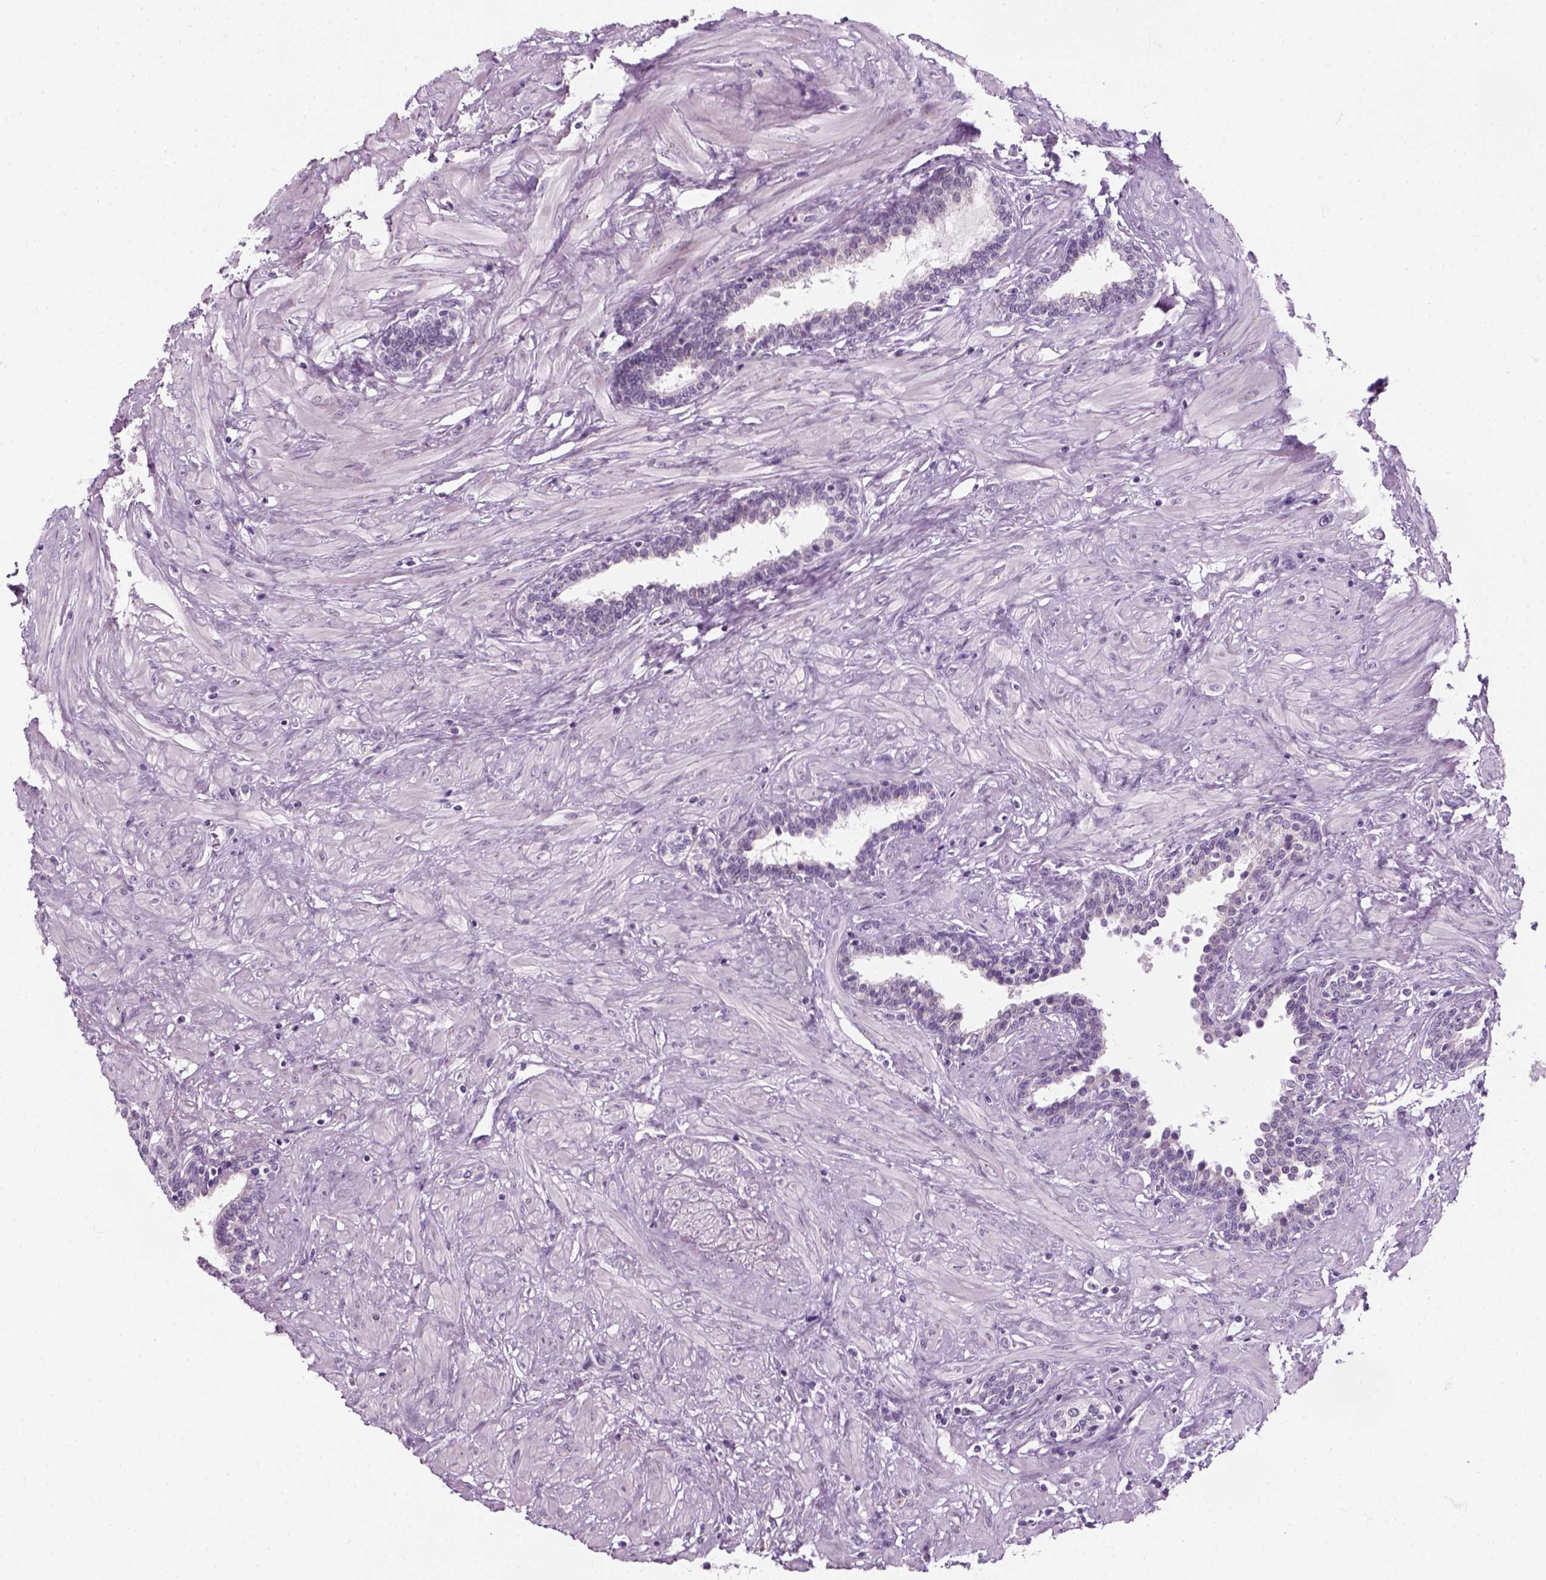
{"staining": {"intensity": "negative", "quantity": "none", "location": "none"}, "tissue": "prostate", "cell_type": "Glandular cells", "image_type": "normal", "snomed": [{"axis": "morphology", "description": "Normal tissue, NOS"}, {"axis": "topography", "description": "Prostate"}], "caption": "Immunohistochemistry (IHC) histopathology image of benign human prostate stained for a protein (brown), which shows no positivity in glandular cells. (Stains: DAB immunohistochemistry (IHC) with hematoxylin counter stain, Microscopy: brightfield microscopy at high magnification).", "gene": "IL4", "patient": {"sex": "male", "age": 55}}